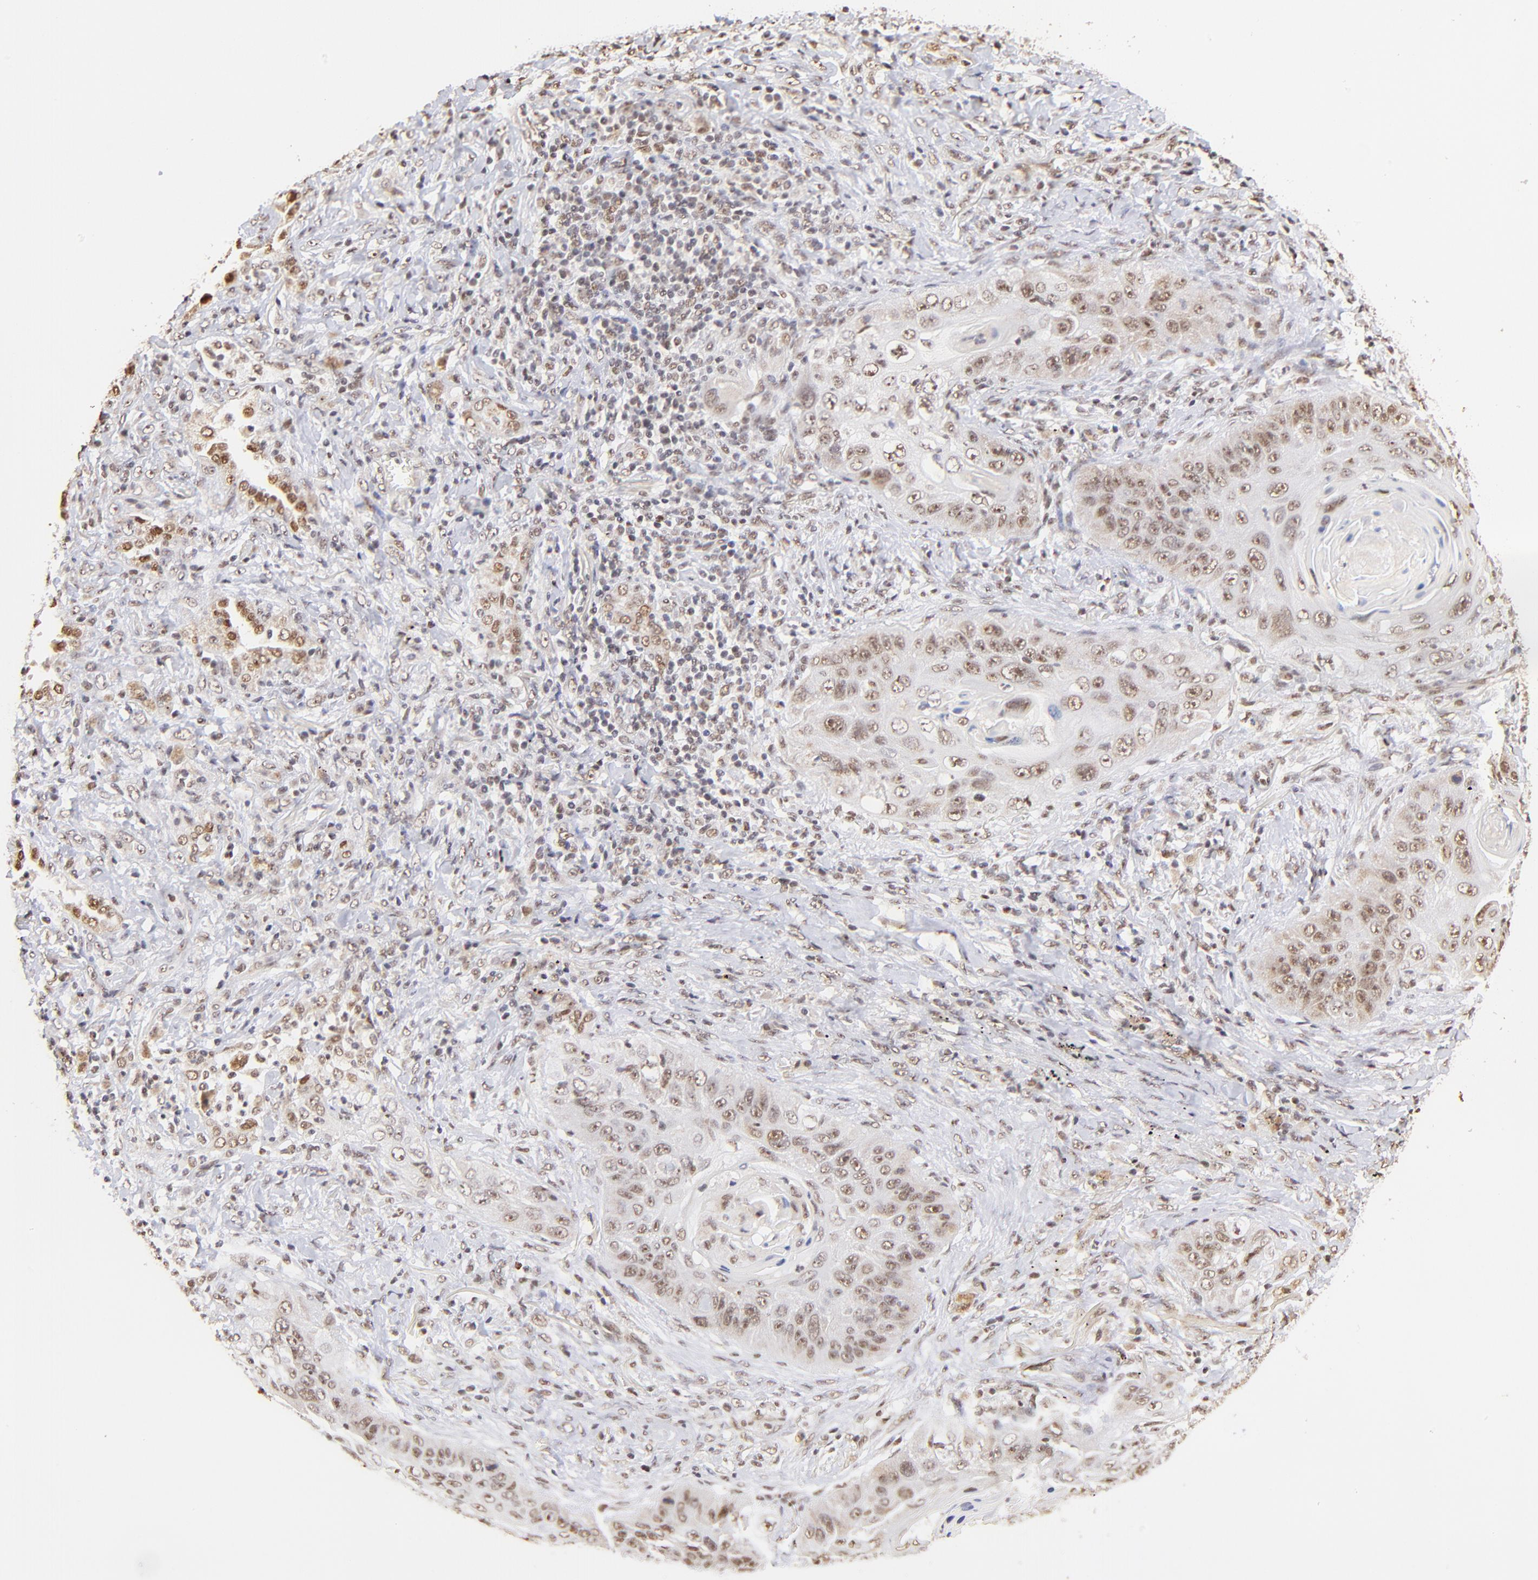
{"staining": {"intensity": "weak", "quantity": ">75%", "location": "nuclear"}, "tissue": "lung cancer", "cell_type": "Tumor cells", "image_type": "cancer", "snomed": [{"axis": "morphology", "description": "Squamous cell carcinoma, NOS"}, {"axis": "topography", "description": "Lung"}], "caption": "Weak nuclear expression is identified in about >75% of tumor cells in lung squamous cell carcinoma.", "gene": "ZNF670", "patient": {"sex": "female", "age": 67}}